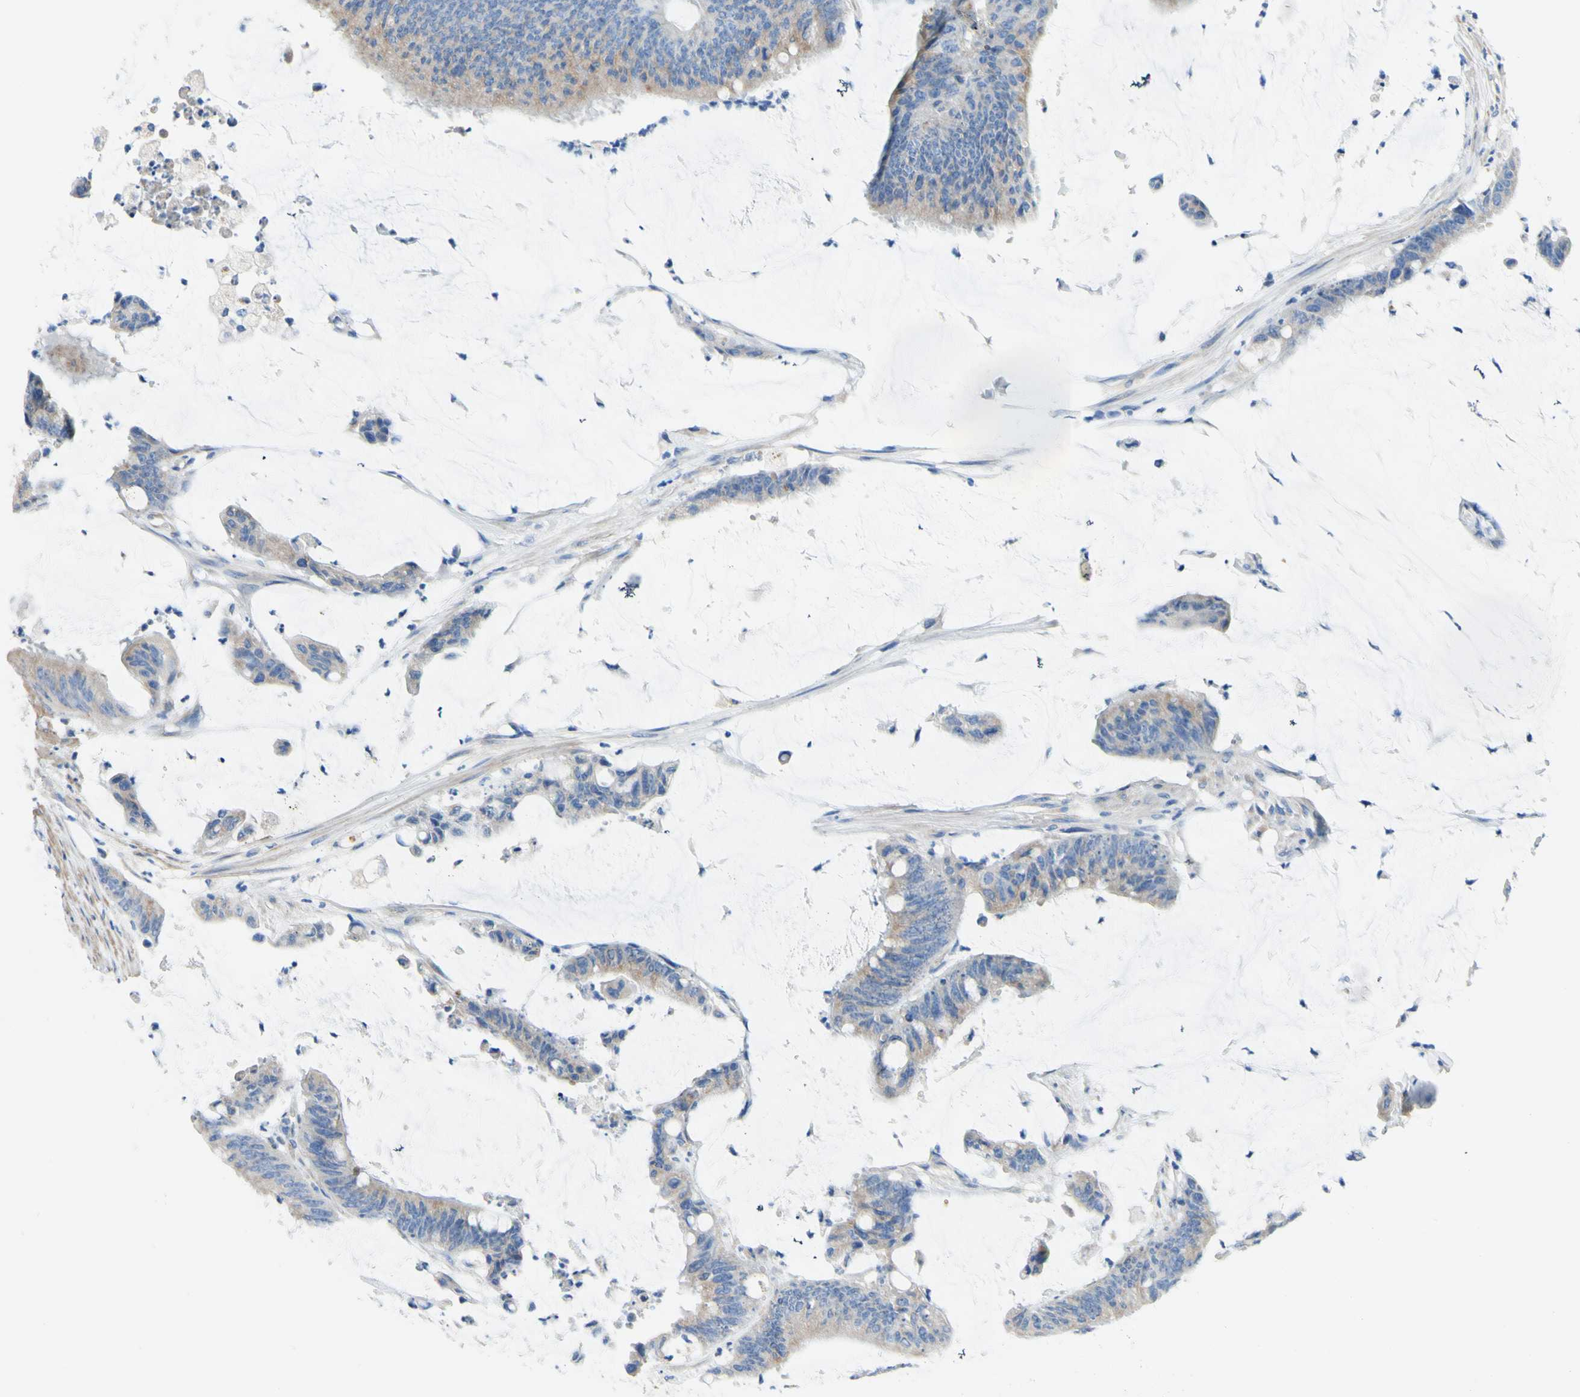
{"staining": {"intensity": "weak", "quantity": "<25%", "location": "cytoplasmic/membranous"}, "tissue": "colorectal cancer", "cell_type": "Tumor cells", "image_type": "cancer", "snomed": [{"axis": "morphology", "description": "Adenocarcinoma, NOS"}, {"axis": "topography", "description": "Rectum"}], "caption": "High power microscopy photomicrograph of an IHC image of colorectal cancer, revealing no significant positivity in tumor cells.", "gene": "RETREG2", "patient": {"sex": "female", "age": 66}}